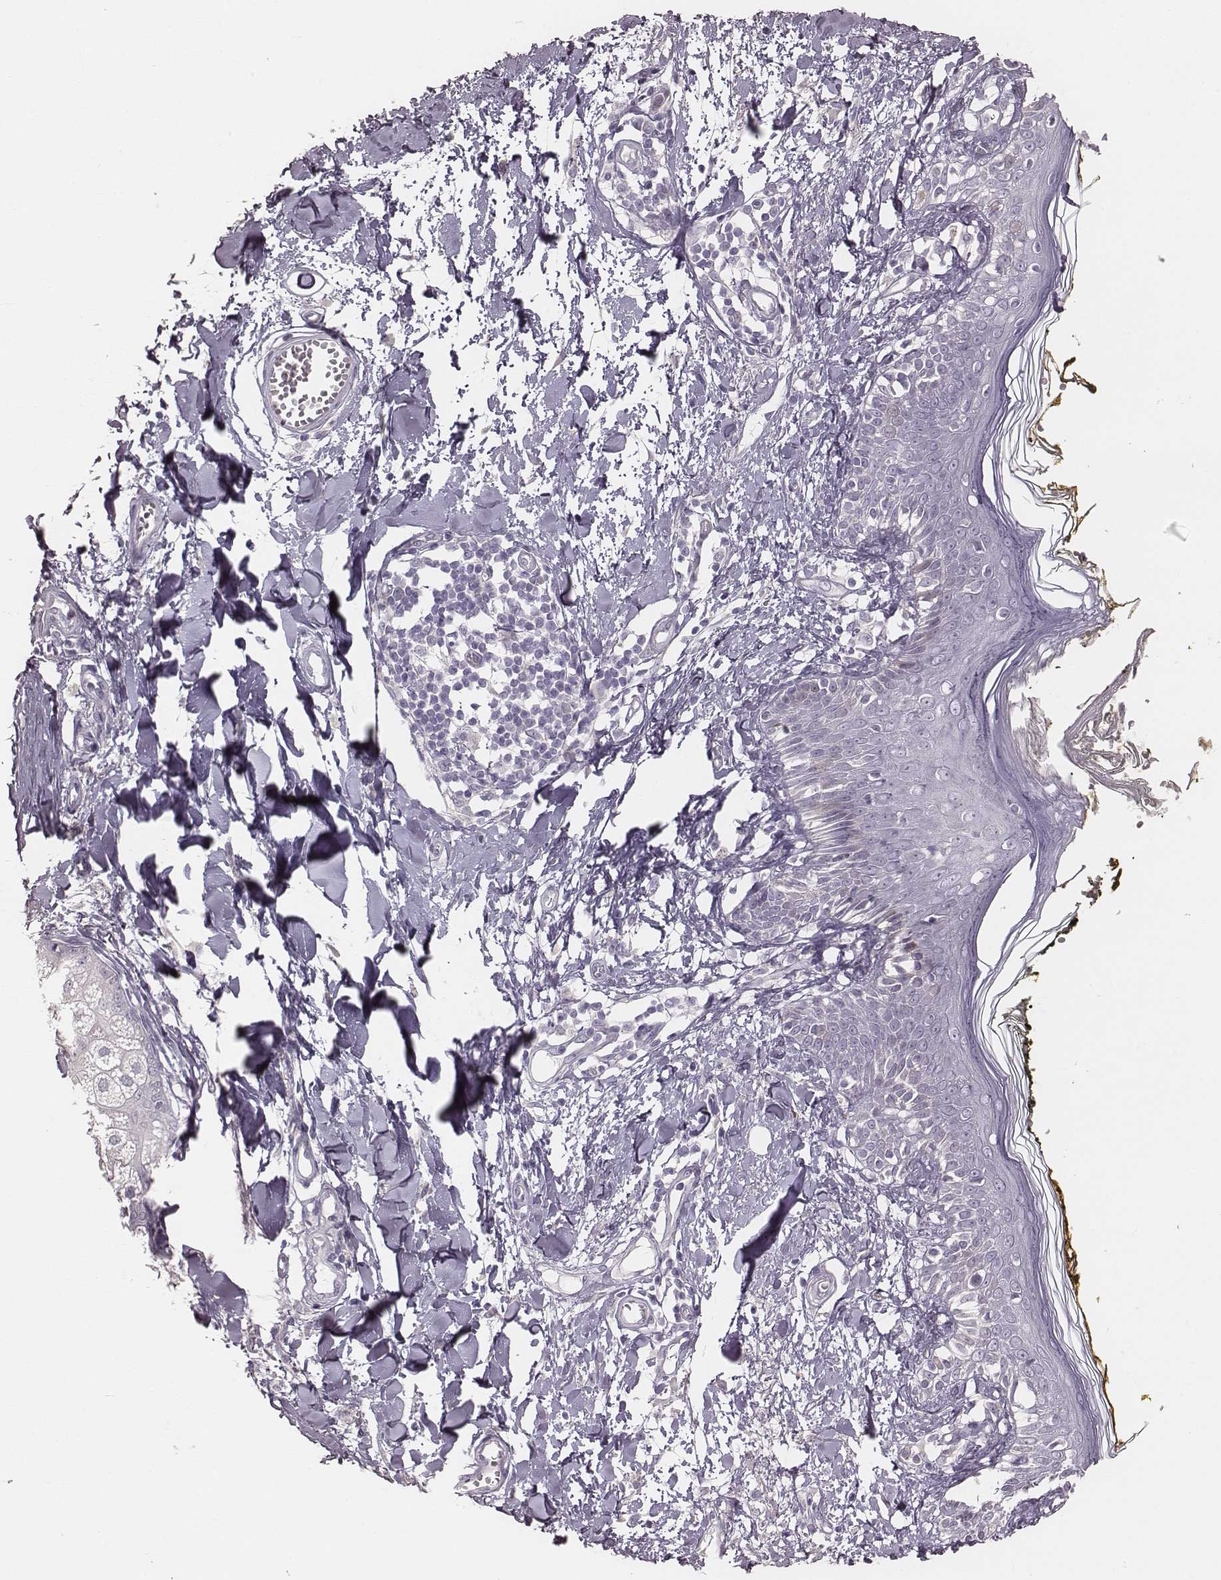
{"staining": {"intensity": "negative", "quantity": "none", "location": "none"}, "tissue": "skin", "cell_type": "Fibroblasts", "image_type": "normal", "snomed": [{"axis": "morphology", "description": "Normal tissue, NOS"}, {"axis": "topography", "description": "Skin"}], "caption": "This photomicrograph is of benign skin stained with immunohistochemistry (IHC) to label a protein in brown with the nuclei are counter-stained blue. There is no positivity in fibroblasts.", "gene": "PBK", "patient": {"sex": "male", "age": 76}}